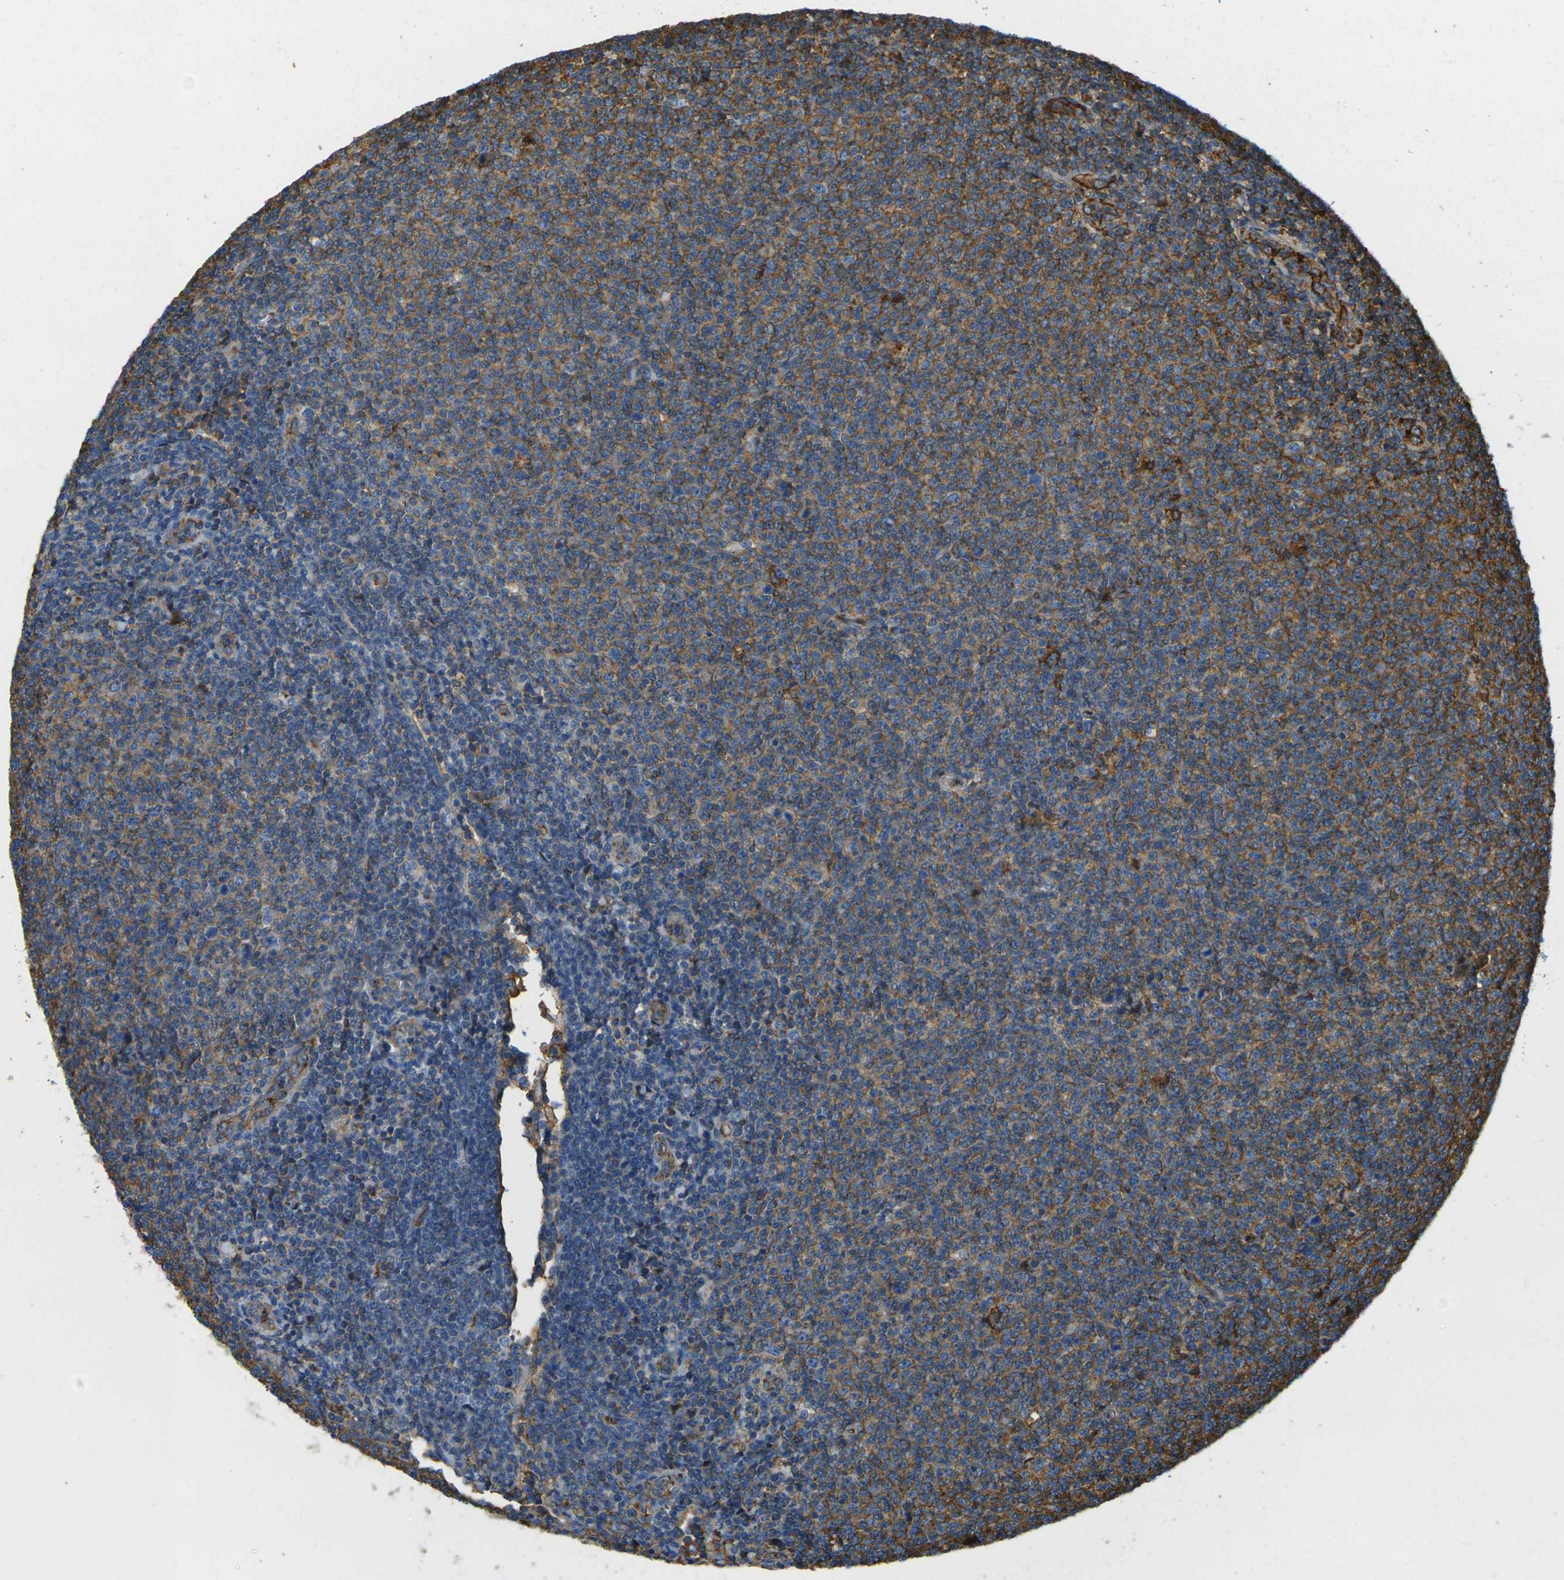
{"staining": {"intensity": "moderate", "quantity": ">75%", "location": "cytoplasmic/membranous"}, "tissue": "lymphoma", "cell_type": "Tumor cells", "image_type": "cancer", "snomed": [{"axis": "morphology", "description": "Malignant lymphoma, non-Hodgkin's type, Low grade"}, {"axis": "topography", "description": "Lymph node"}], "caption": "Human low-grade malignant lymphoma, non-Hodgkin's type stained with a protein marker shows moderate staining in tumor cells.", "gene": "PLCD1", "patient": {"sex": "male", "age": 66}}